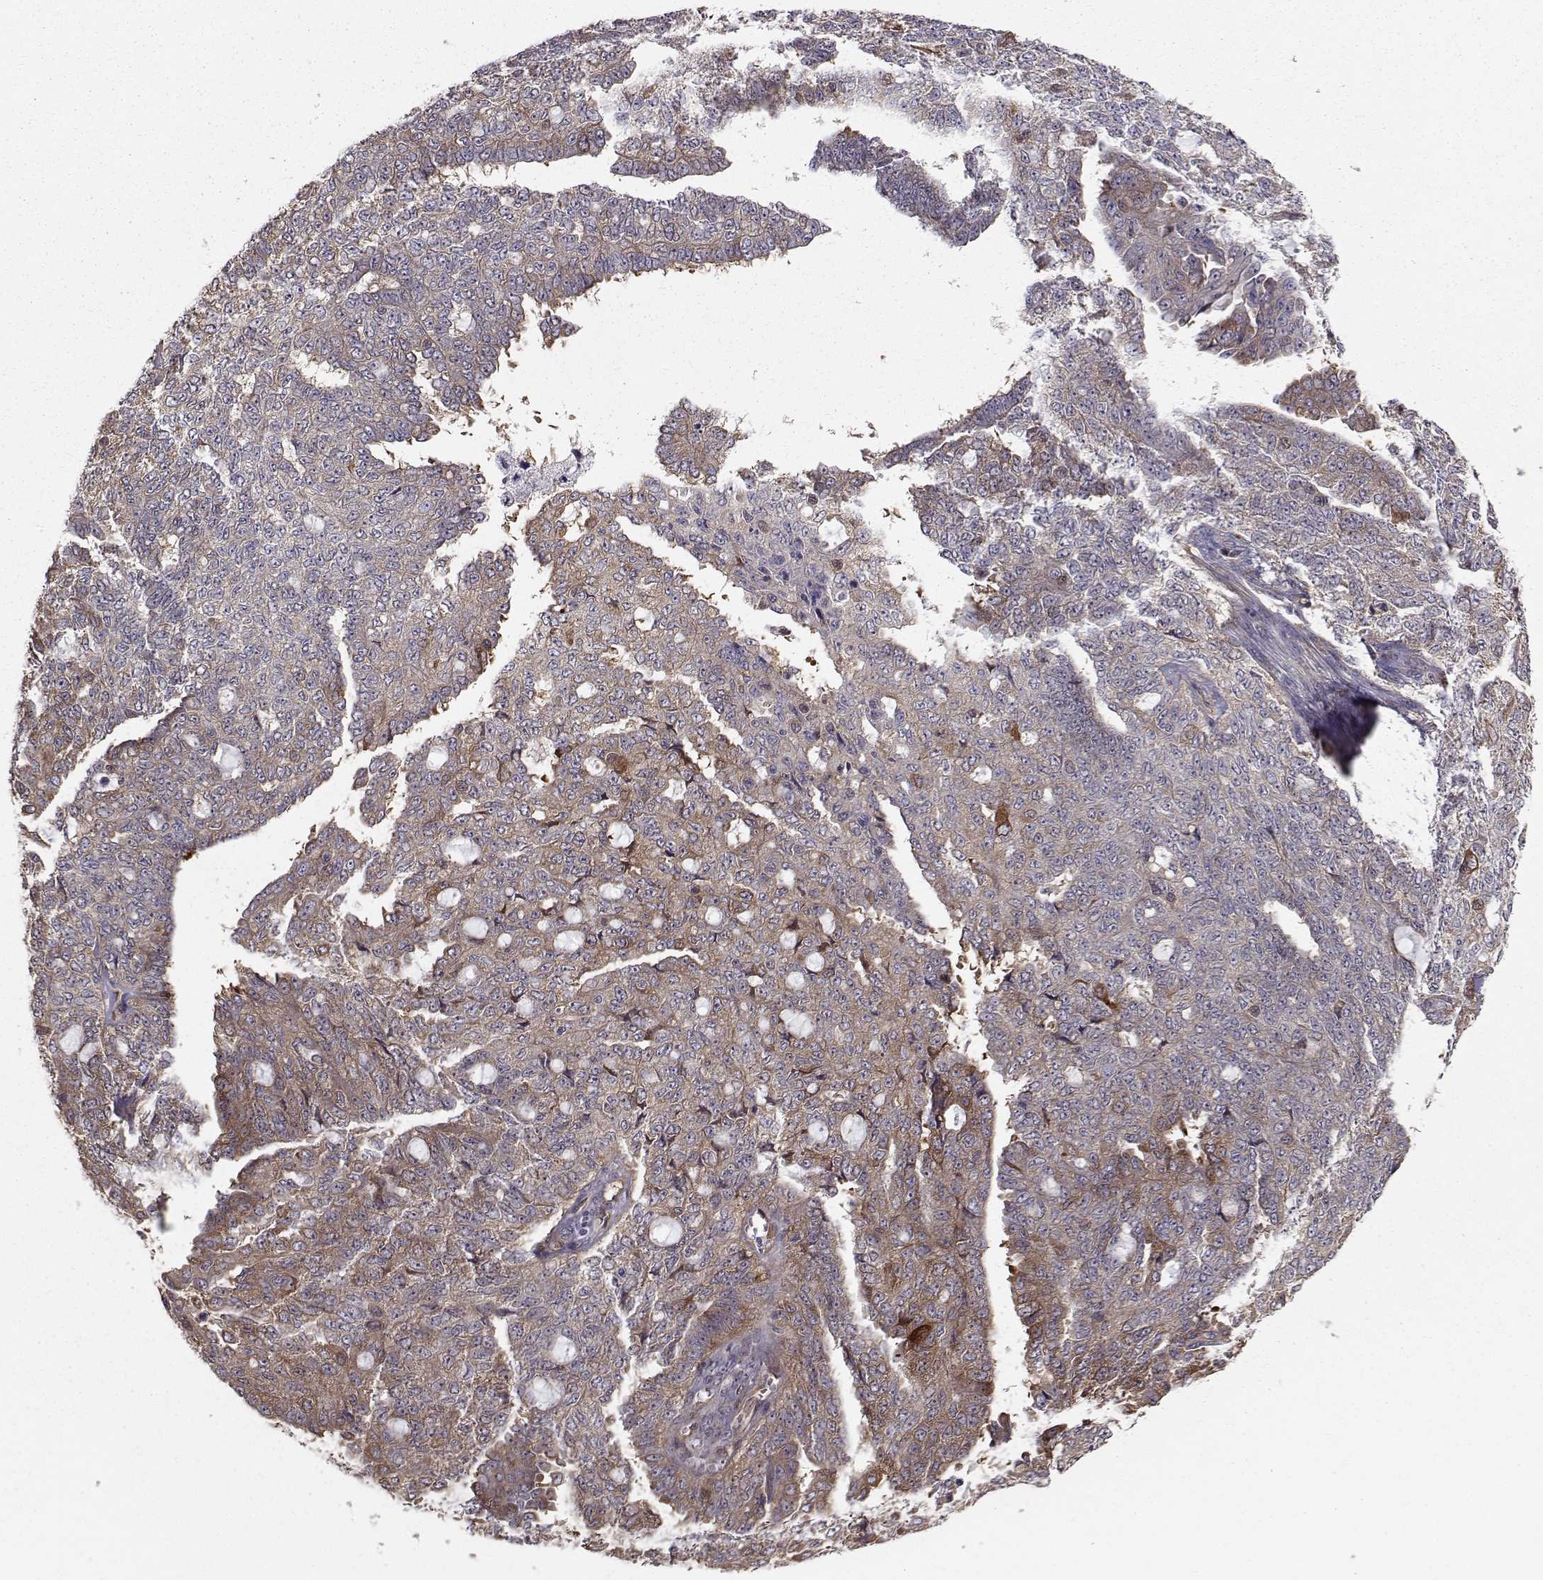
{"staining": {"intensity": "moderate", "quantity": "25%-75%", "location": "cytoplasmic/membranous"}, "tissue": "ovarian cancer", "cell_type": "Tumor cells", "image_type": "cancer", "snomed": [{"axis": "morphology", "description": "Cystadenocarcinoma, serous, NOS"}, {"axis": "topography", "description": "Ovary"}], "caption": "Ovarian cancer (serous cystadenocarcinoma) stained for a protein displays moderate cytoplasmic/membranous positivity in tumor cells.", "gene": "HSP90AB1", "patient": {"sex": "female", "age": 71}}